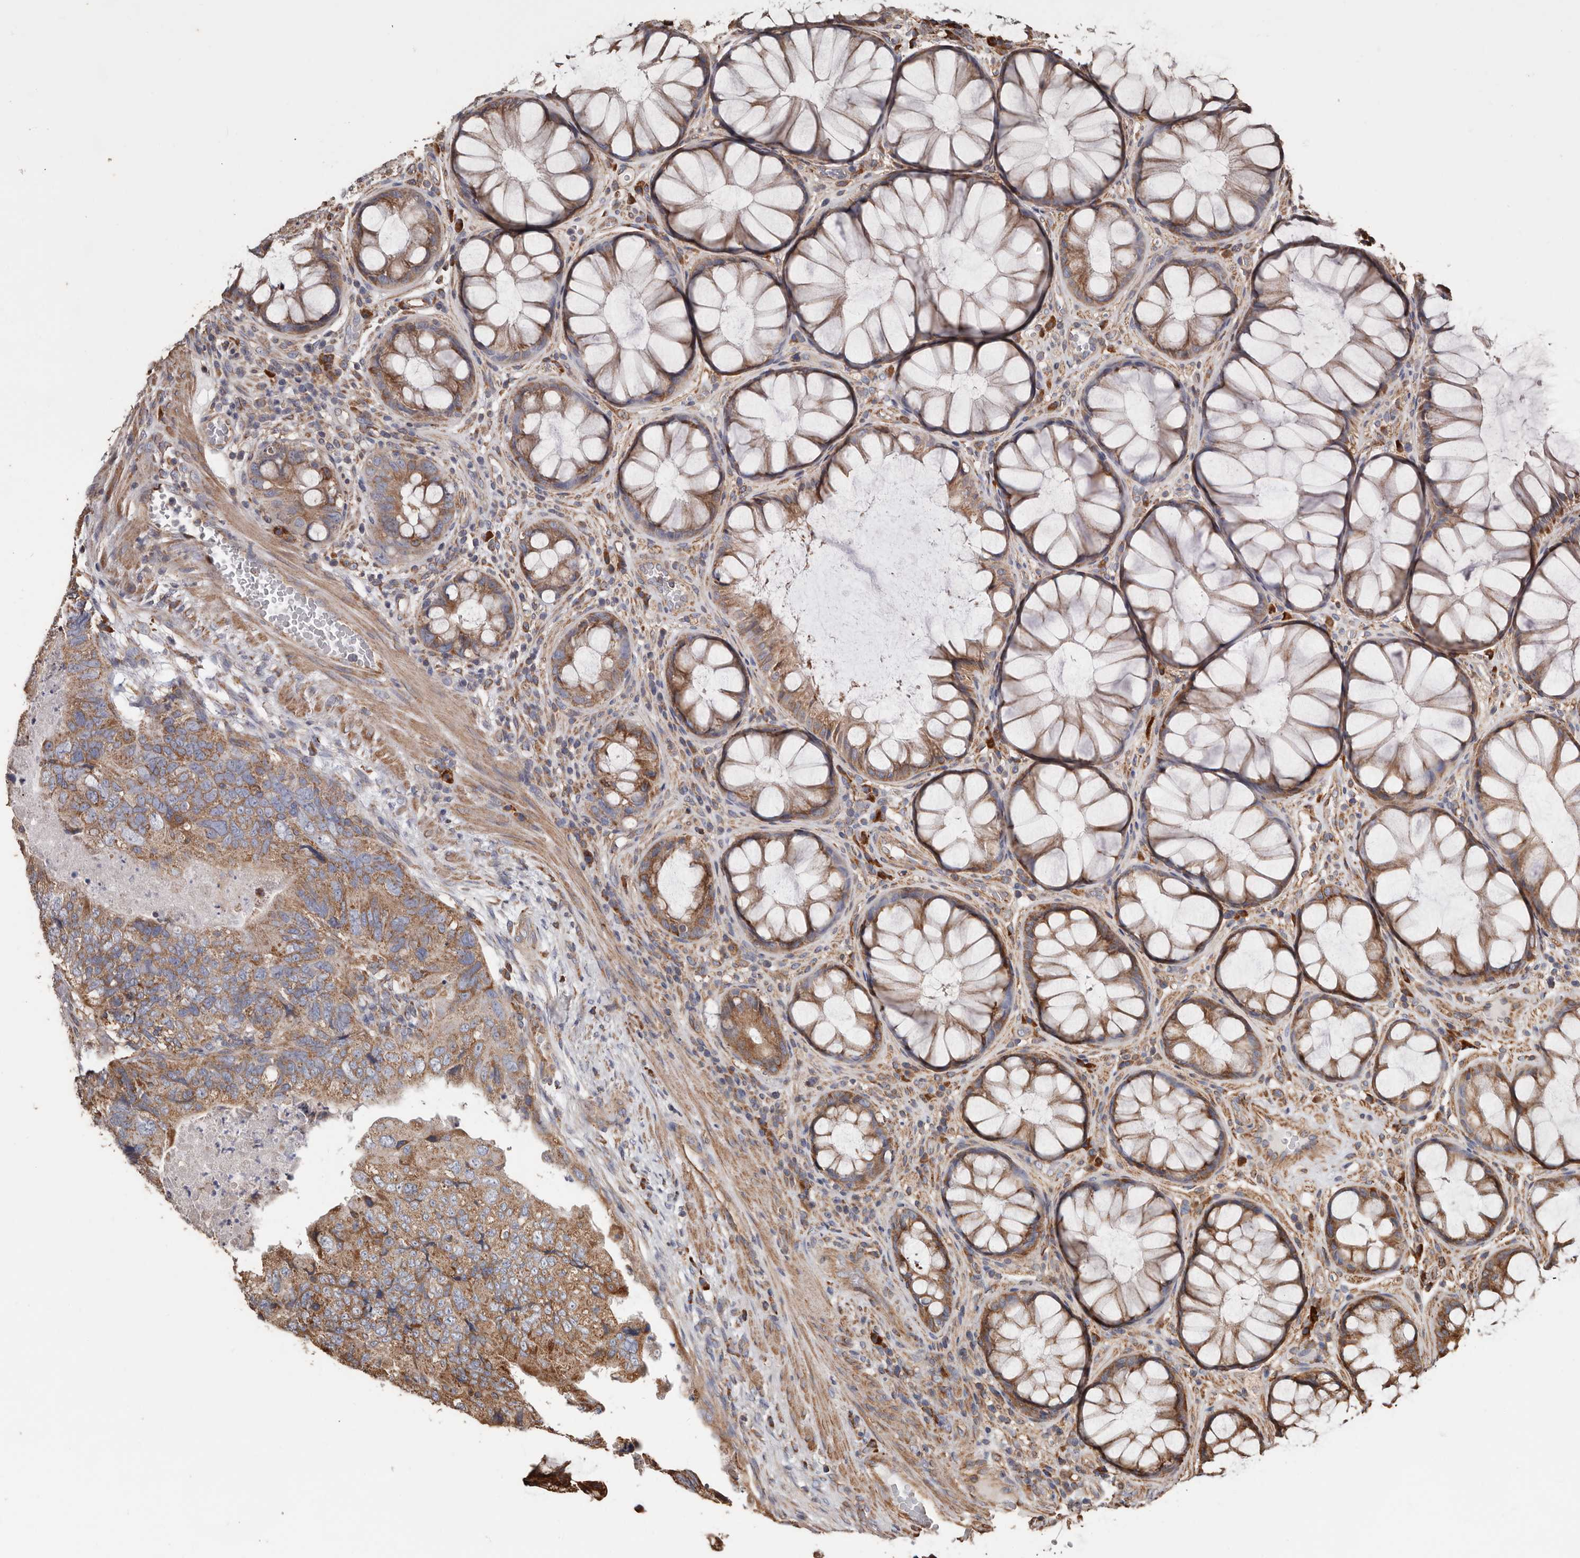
{"staining": {"intensity": "moderate", "quantity": "25%-75%", "location": "cytoplasmic/membranous"}, "tissue": "colorectal cancer", "cell_type": "Tumor cells", "image_type": "cancer", "snomed": [{"axis": "morphology", "description": "Adenocarcinoma, NOS"}, {"axis": "topography", "description": "Rectum"}], "caption": "Moderate cytoplasmic/membranous protein expression is identified in about 25%-75% of tumor cells in colorectal cancer.", "gene": "OSGIN2", "patient": {"sex": "male", "age": 63}}